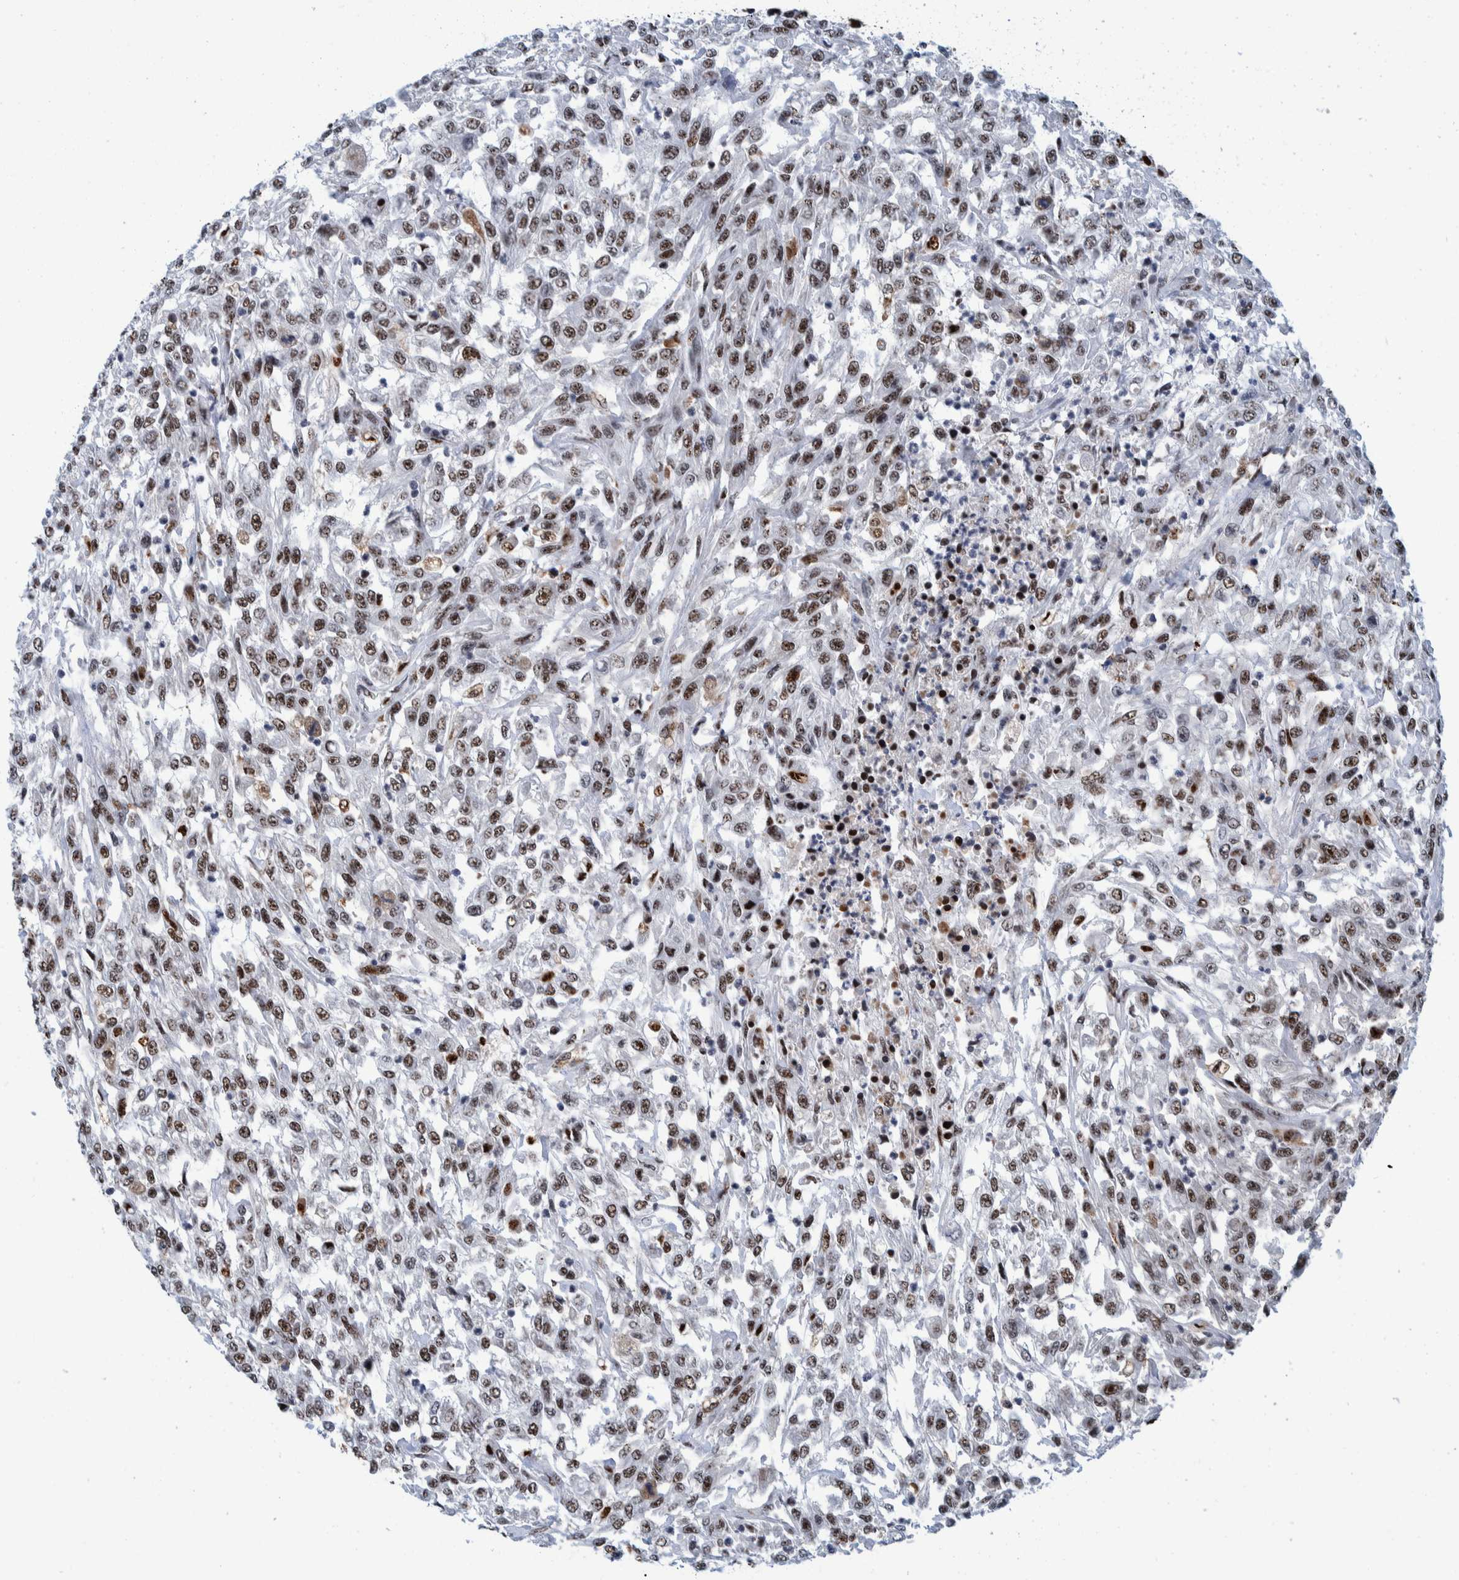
{"staining": {"intensity": "moderate", "quantity": ">75%", "location": "nuclear"}, "tissue": "urothelial cancer", "cell_type": "Tumor cells", "image_type": "cancer", "snomed": [{"axis": "morphology", "description": "Urothelial carcinoma, High grade"}, {"axis": "topography", "description": "Urinary bladder"}], "caption": "Immunohistochemical staining of urothelial cancer reveals medium levels of moderate nuclear expression in approximately >75% of tumor cells.", "gene": "EFTUD2", "patient": {"sex": "male", "age": 46}}